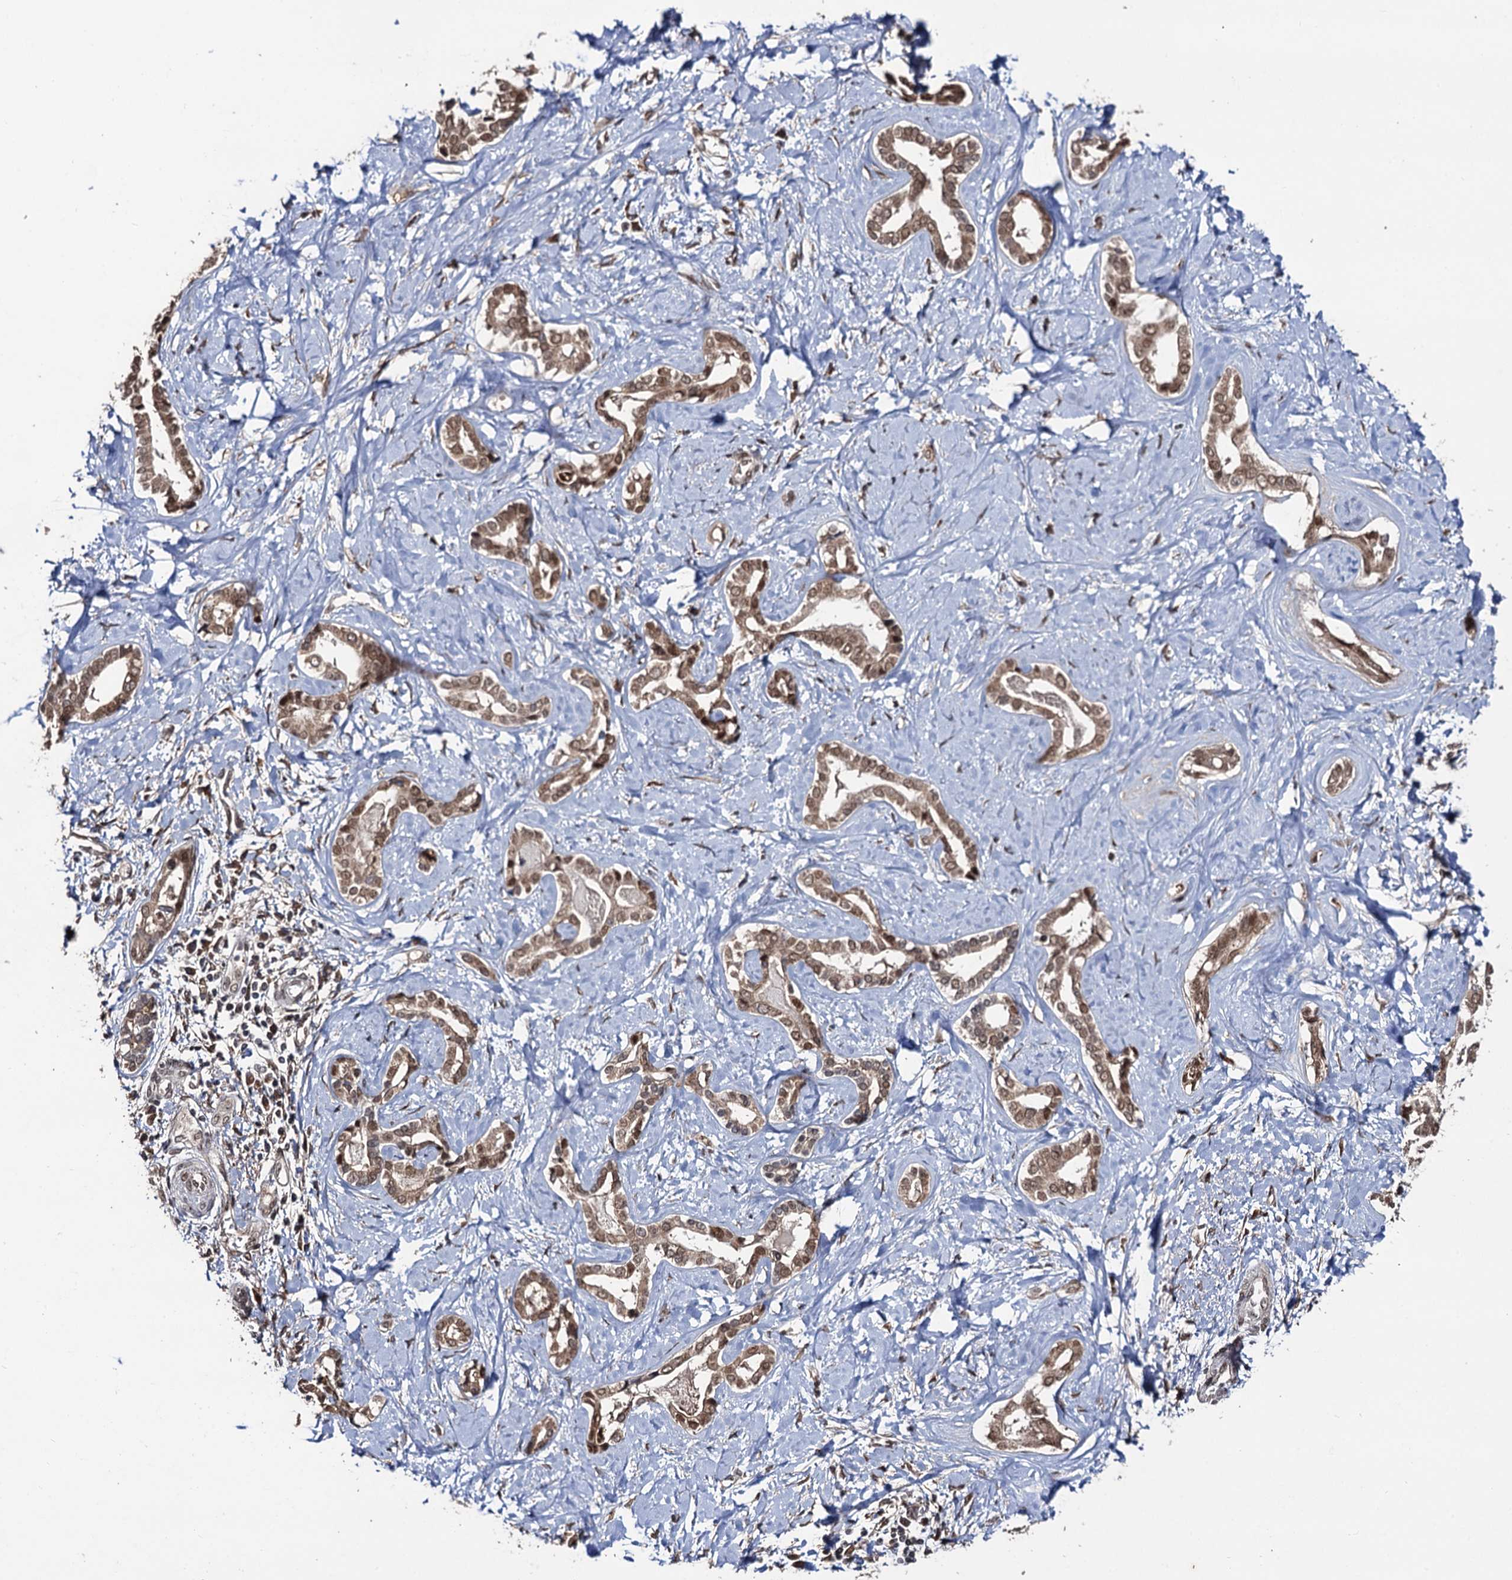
{"staining": {"intensity": "moderate", "quantity": ">75%", "location": "cytoplasmic/membranous,nuclear"}, "tissue": "liver cancer", "cell_type": "Tumor cells", "image_type": "cancer", "snomed": [{"axis": "morphology", "description": "Carcinoma, Hepatocellular, NOS"}, {"axis": "topography", "description": "Liver"}], "caption": "Immunohistochemistry of human hepatocellular carcinoma (liver) displays medium levels of moderate cytoplasmic/membranous and nuclear expression in about >75% of tumor cells.", "gene": "LRRC63", "patient": {"sex": "female", "age": 73}}